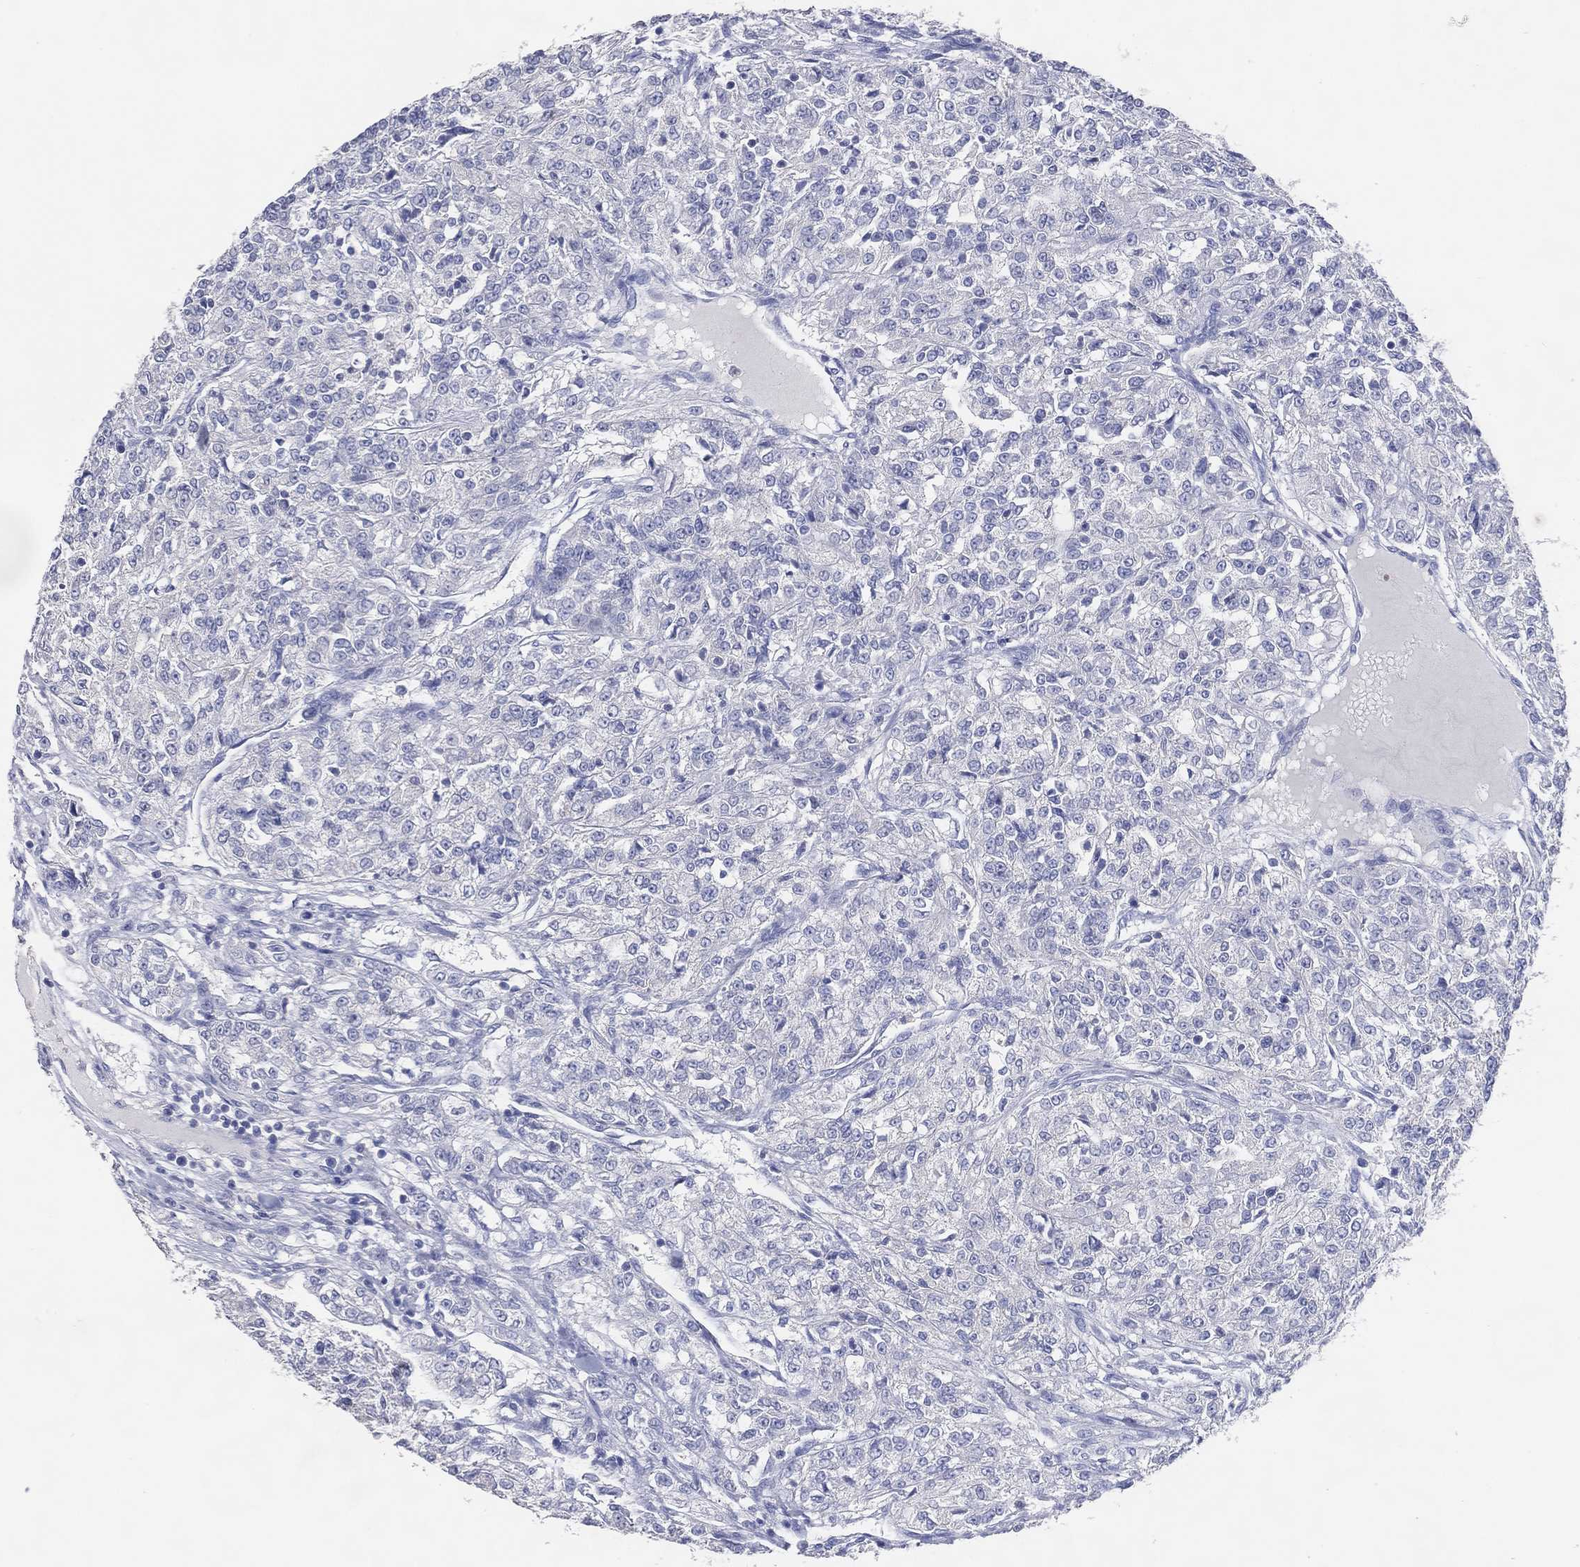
{"staining": {"intensity": "negative", "quantity": "none", "location": "none"}, "tissue": "renal cancer", "cell_type": "Tumor cells", "image_type": "cancer", "snomed": [{"axis": "morphology", "description": "Adenocarcinoma, NOS"}, {"axis": "topography", "description": "Kidney"}], "caption": "Histopathology image shows no protein staining in tumor cells of renal cancer tissue.", "gene": "DNAH6", "patient": {"sex": "female", "age": 63}}